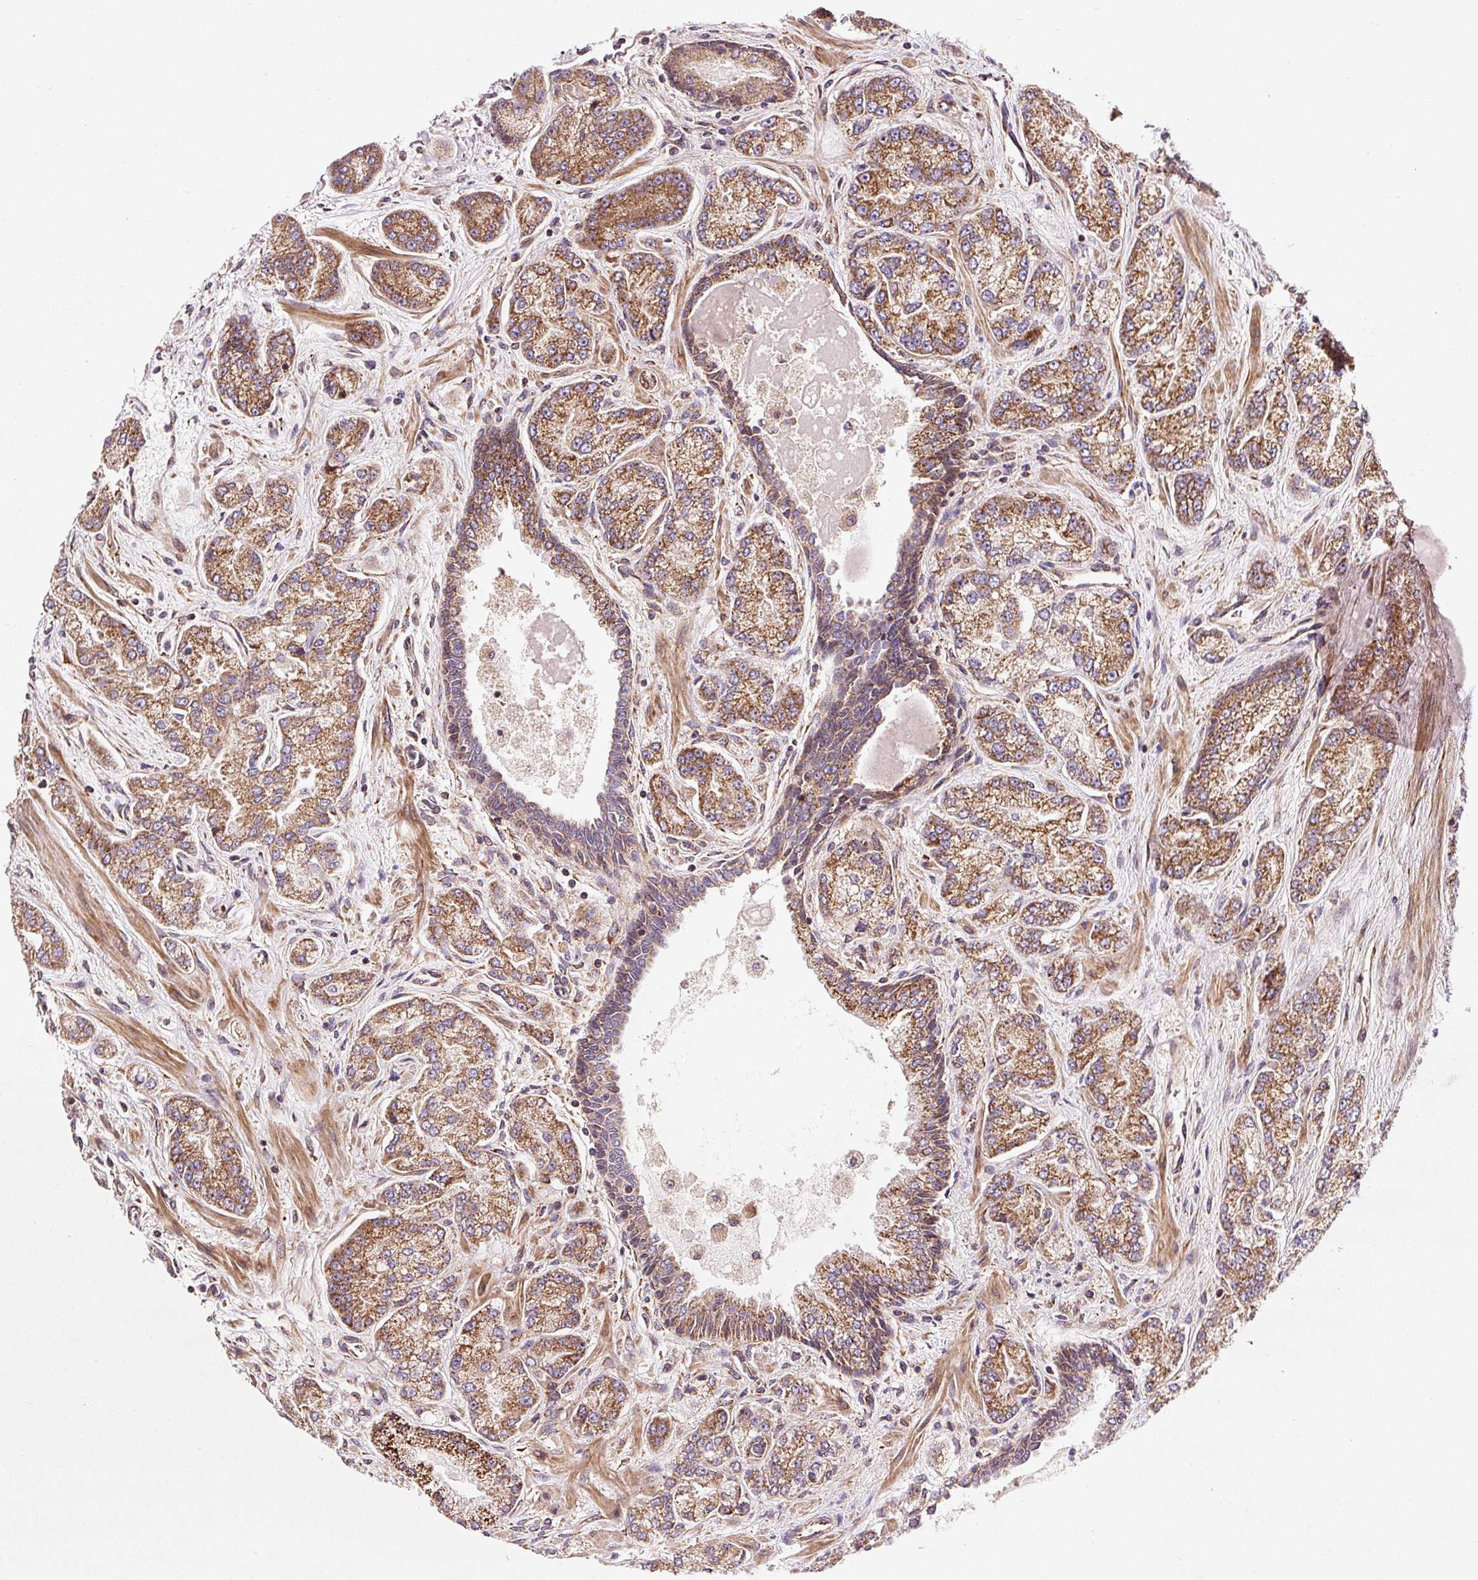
{"staining": {"intensity": "moderate", "quantity": ">75%", "location": "cytoplasmic/membranous"}, "tissue": "prostate cancer", "cell_type": "Tumor cells", "image_type": "cancer", "snomed": [{"axis": "morphology", "description": "Adenocarcinoma, High grade"}, {"axis": "topography", "description": "Prostate"}], "caption": "Immunohistochemical staining of prostate cancer shows moderate cytoplasmic/membranous protein staining in about >75% of tumor cells.", "gene": "ISCU", "patient": {"sex": "male", "age": 68}}